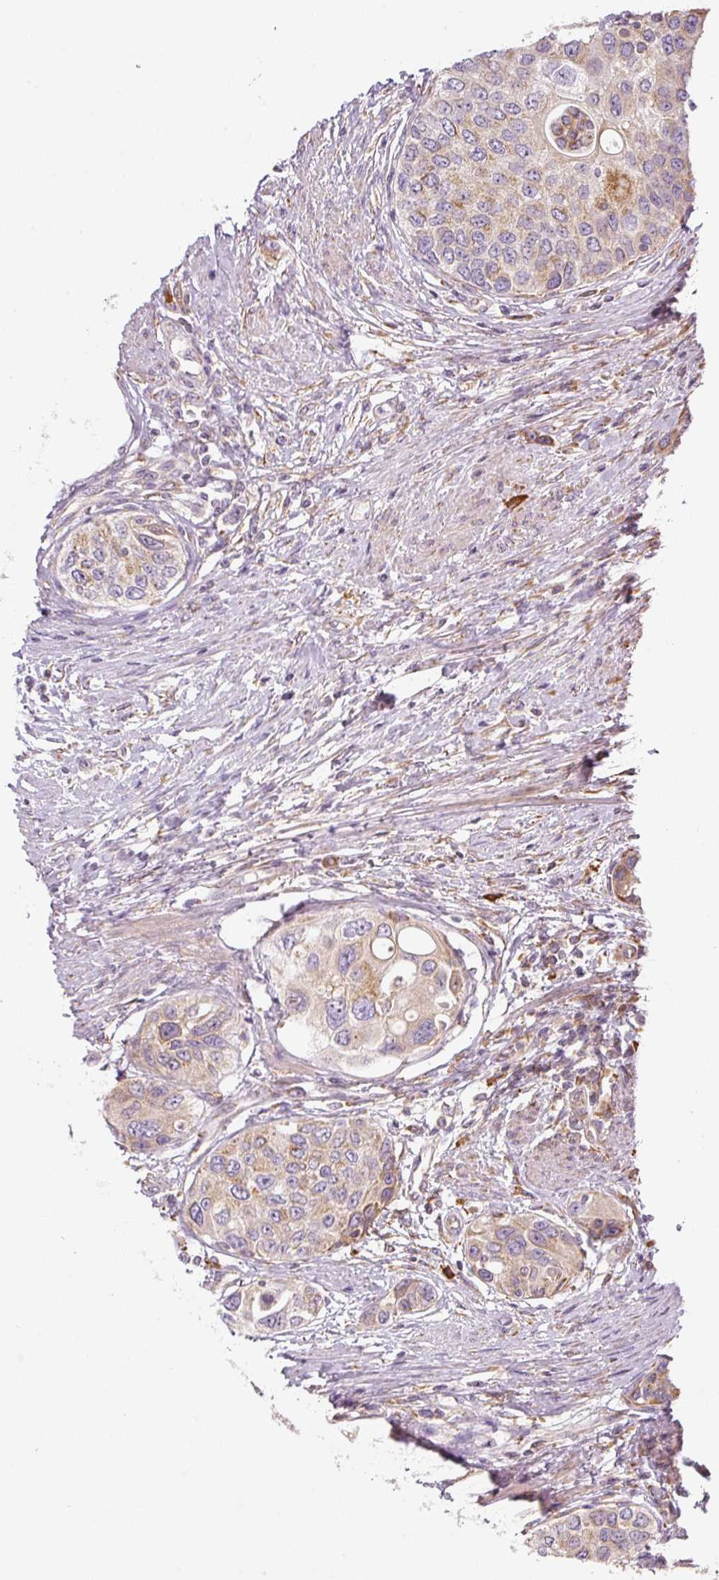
{"staining": {"intensity": "moderate", "quantity": ">75%", "location": "cytoplasmic/membranous"}, "tissue": "urothelial cancer", "cell_type": "Tumor cells", "image_type": "cancer", "snomed": [{"axis": "morphology", "description": "Urothelial carcinoma, High grade"}, {"axis": "topography", "description": "Urinary bladder"}], "caption": "Moderate cytoplasmic/membranous protein expression is identified in approximately >75% of tumor cells in urothelial carcinoma (high-grade).", "gene": "MORN4", "patient": {"sex": "female", "age": 56}}